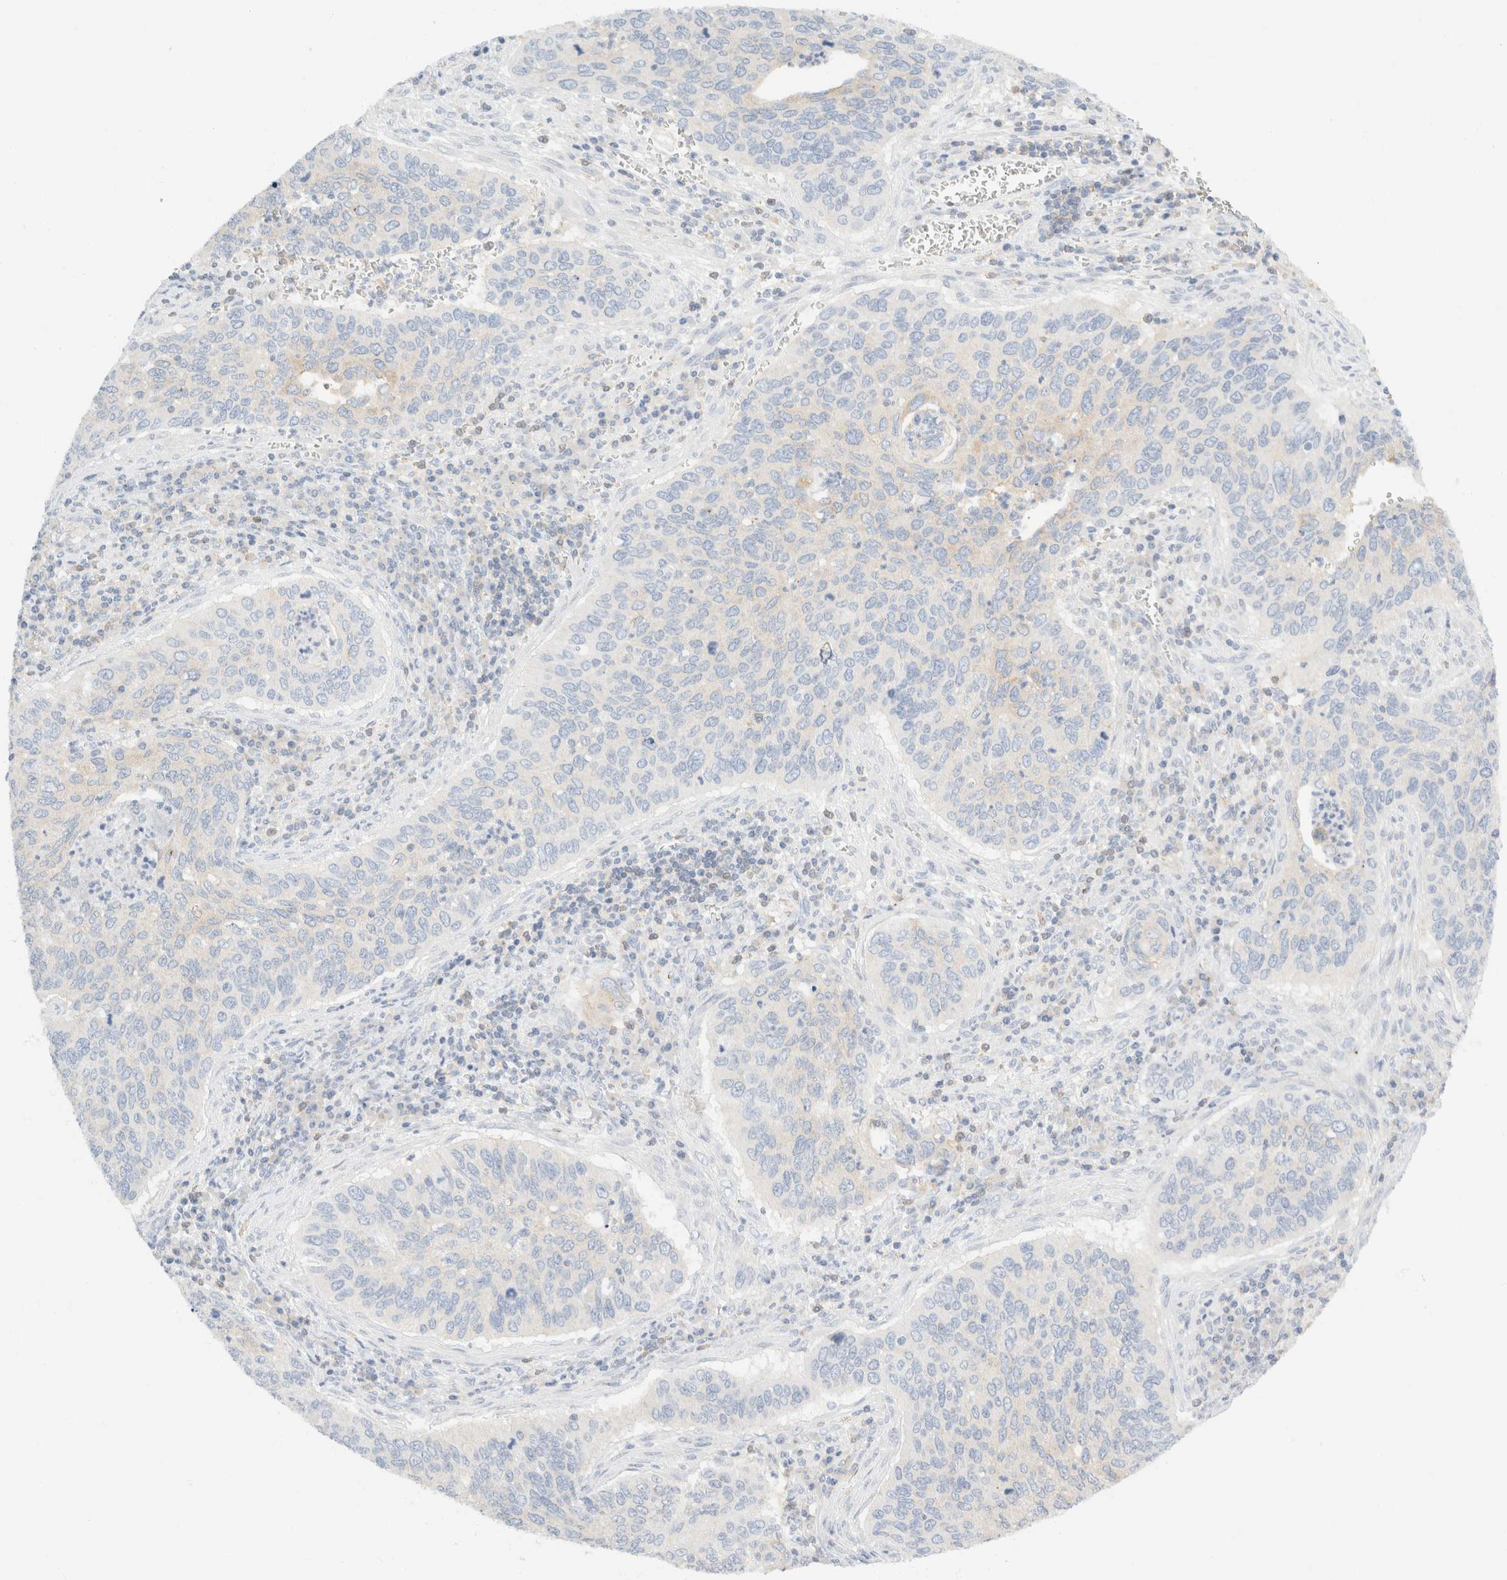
{"staining": {"intensity": "negative", "quantity": "none", "location": "none"}, "tissue": "cervical cancer", "cell_type": "Tumor cells", "image_type": "cancer", "snomed": [{"axis": "morphology", "description": "Squamous cell carcinoma, NOS"}, {"axis": "topography", "description": "Cervix"}], "caption": "Image shows no significant protein staining in tumor cells of cervical cancer.", "gene": "SH3GLB2", "patient": {"sex": "female", "age": 53}}